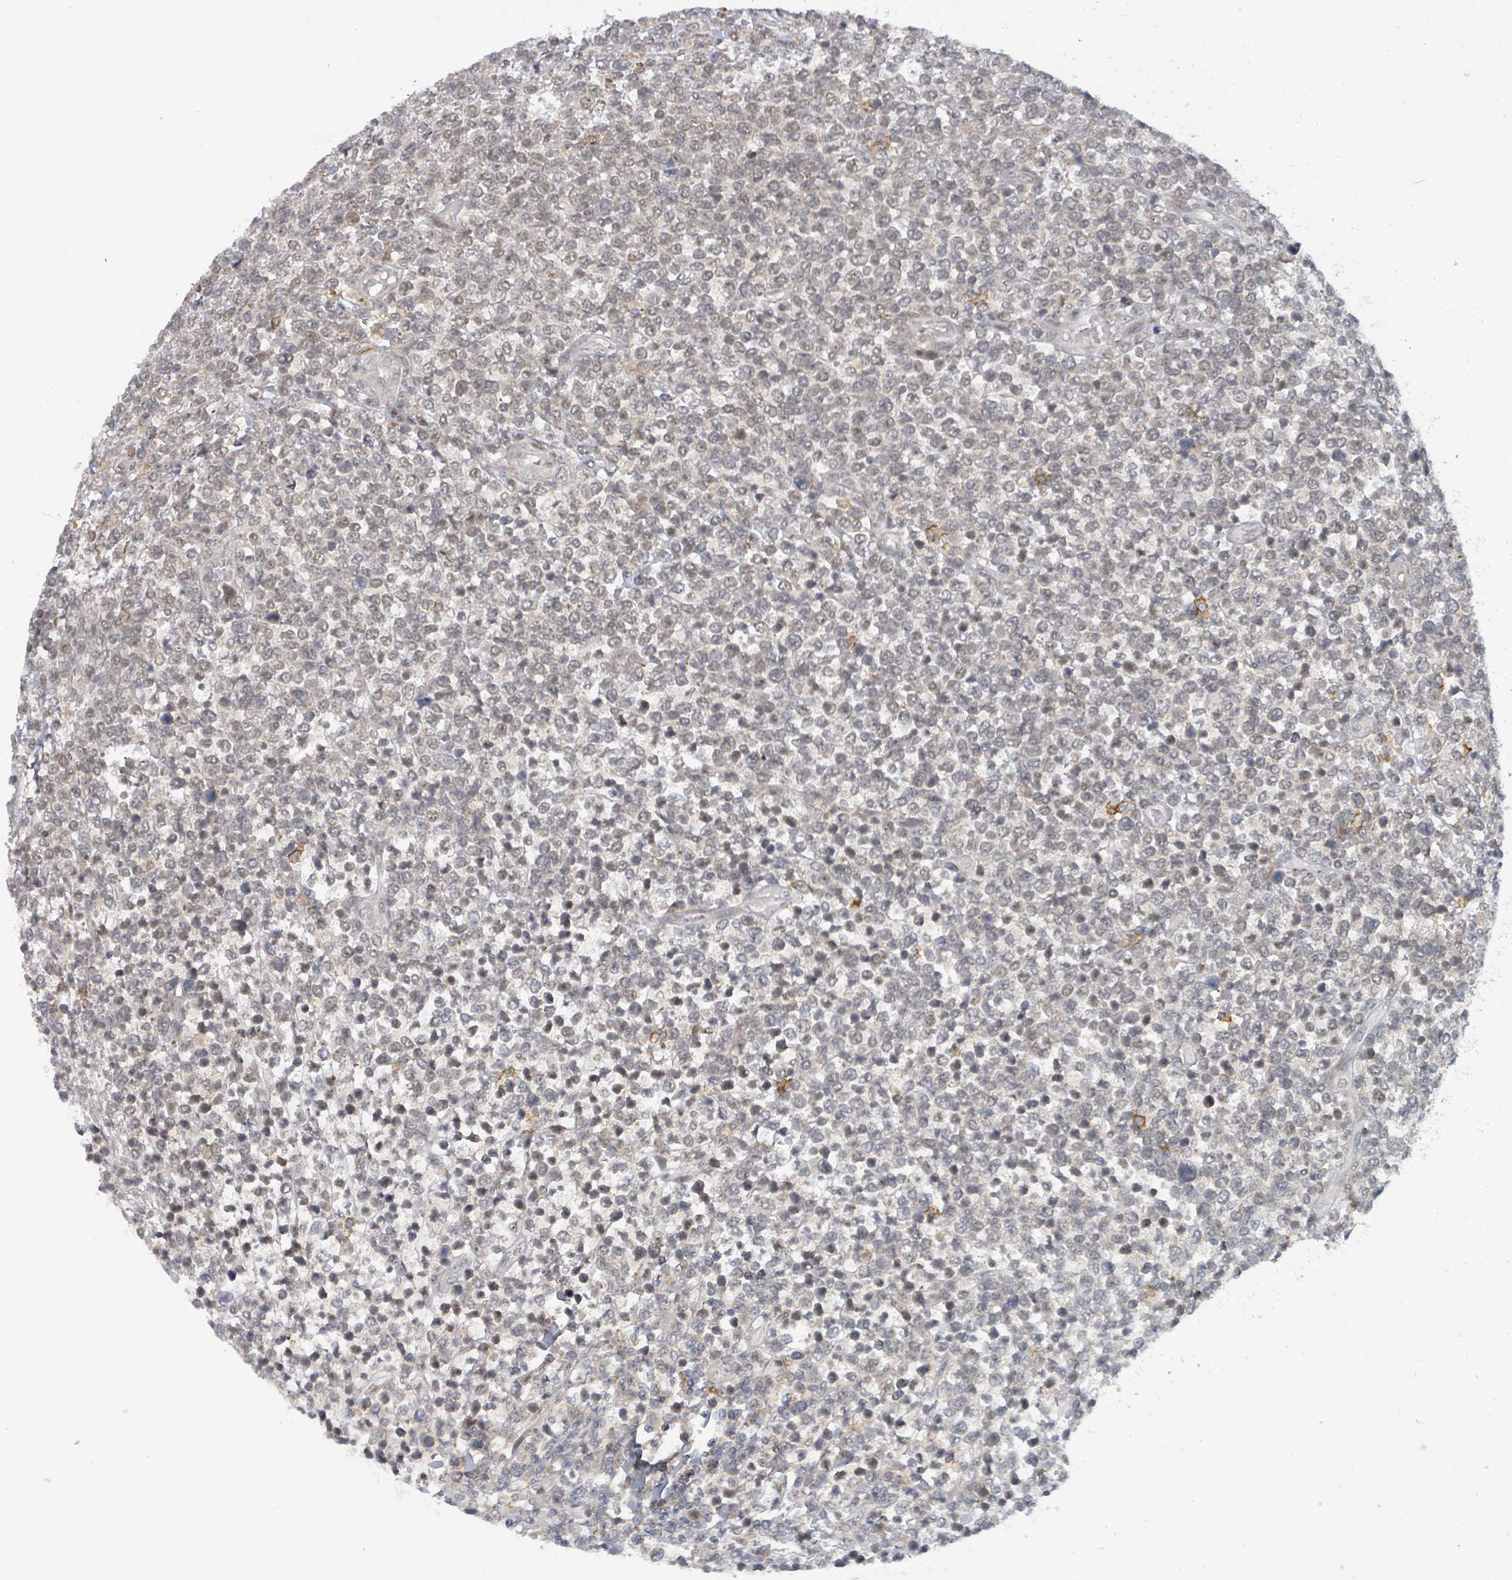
{"staining": {"intensity": "weak", "quantity": ">75%", "location": "nuclear"}, "tissue": "lymphoma", "cell_type": "Tumor cells", "image_type": "cancer", "snomed": [{"axis": "morphology", "description": "Malignant lymphoma, non-Hodgkin's type, High grade"}, {"axis": "topography", "description": "Soft tissue"}], "caption": "Lymphoma tissue demonstrates weak nuclear positivity in about >75% of tumor cells The staining was performed using DAB to visualize the protein expression in brown, while the nuclei were stained in blue with hematoxylin (Magnification: 20x).", "gene": "GTF3C1", "patient": {"sex": "female", "age": 56}}